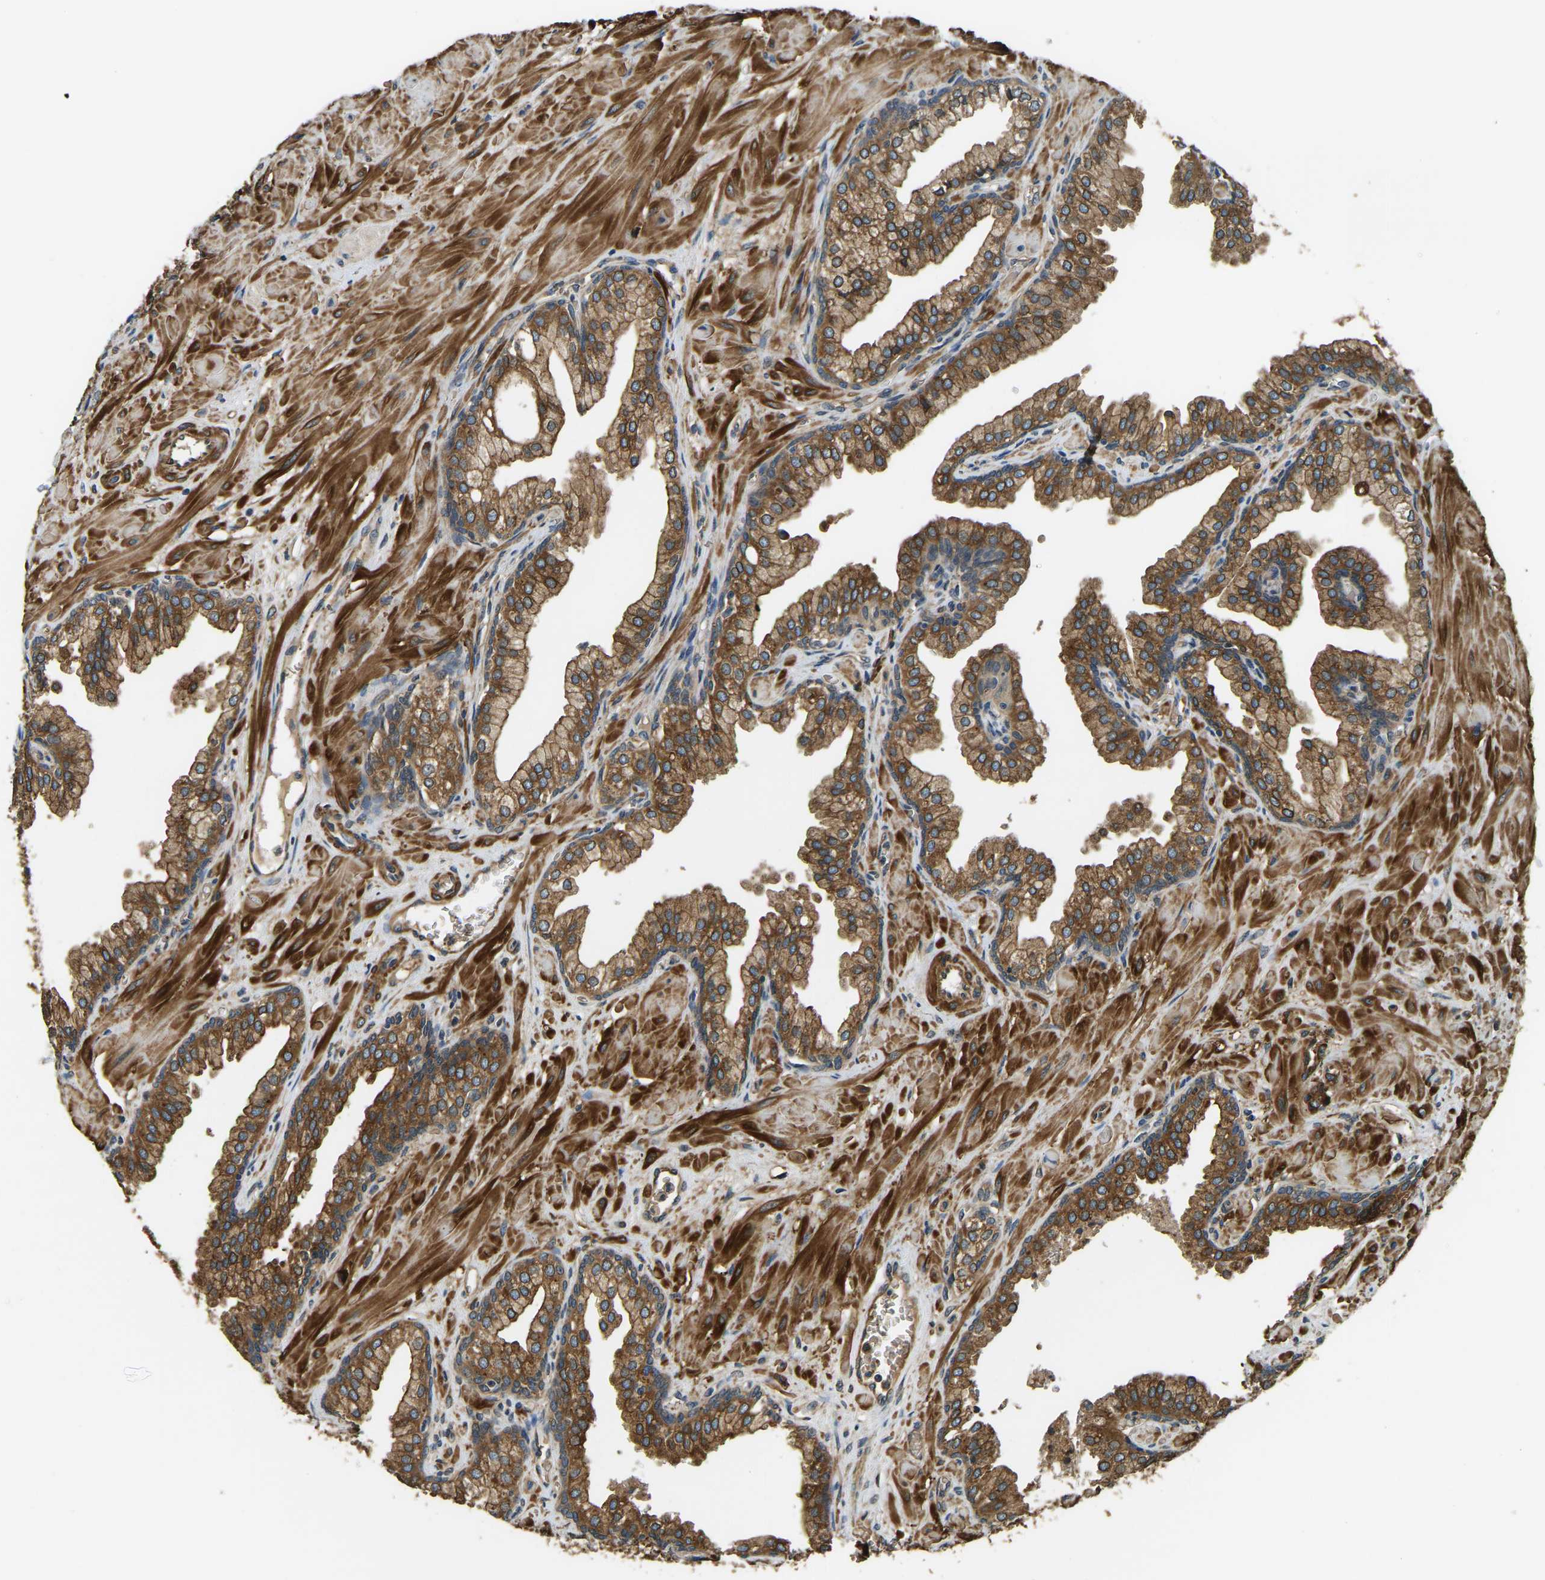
{"staining": {"intensity": "strong", "quantity": ">75%", "location": "cytoplasmic/membranous"}, "tissue": "prostate cancer", "cell_type": "Tumor cells", "image_type": "cancer", "snomed": [{"axis": "morphology", "description": "Adenocarcinoma, Low grade"}, {"axis": "topography", "description": "Prostate"}], "caption": "Prostate adenocarcinoma (low-grade) stained with a protein marker shows strong staining in tumor cells.", "gene": "ERGIC1", "patient": {"sex": "male", "age": 53}}